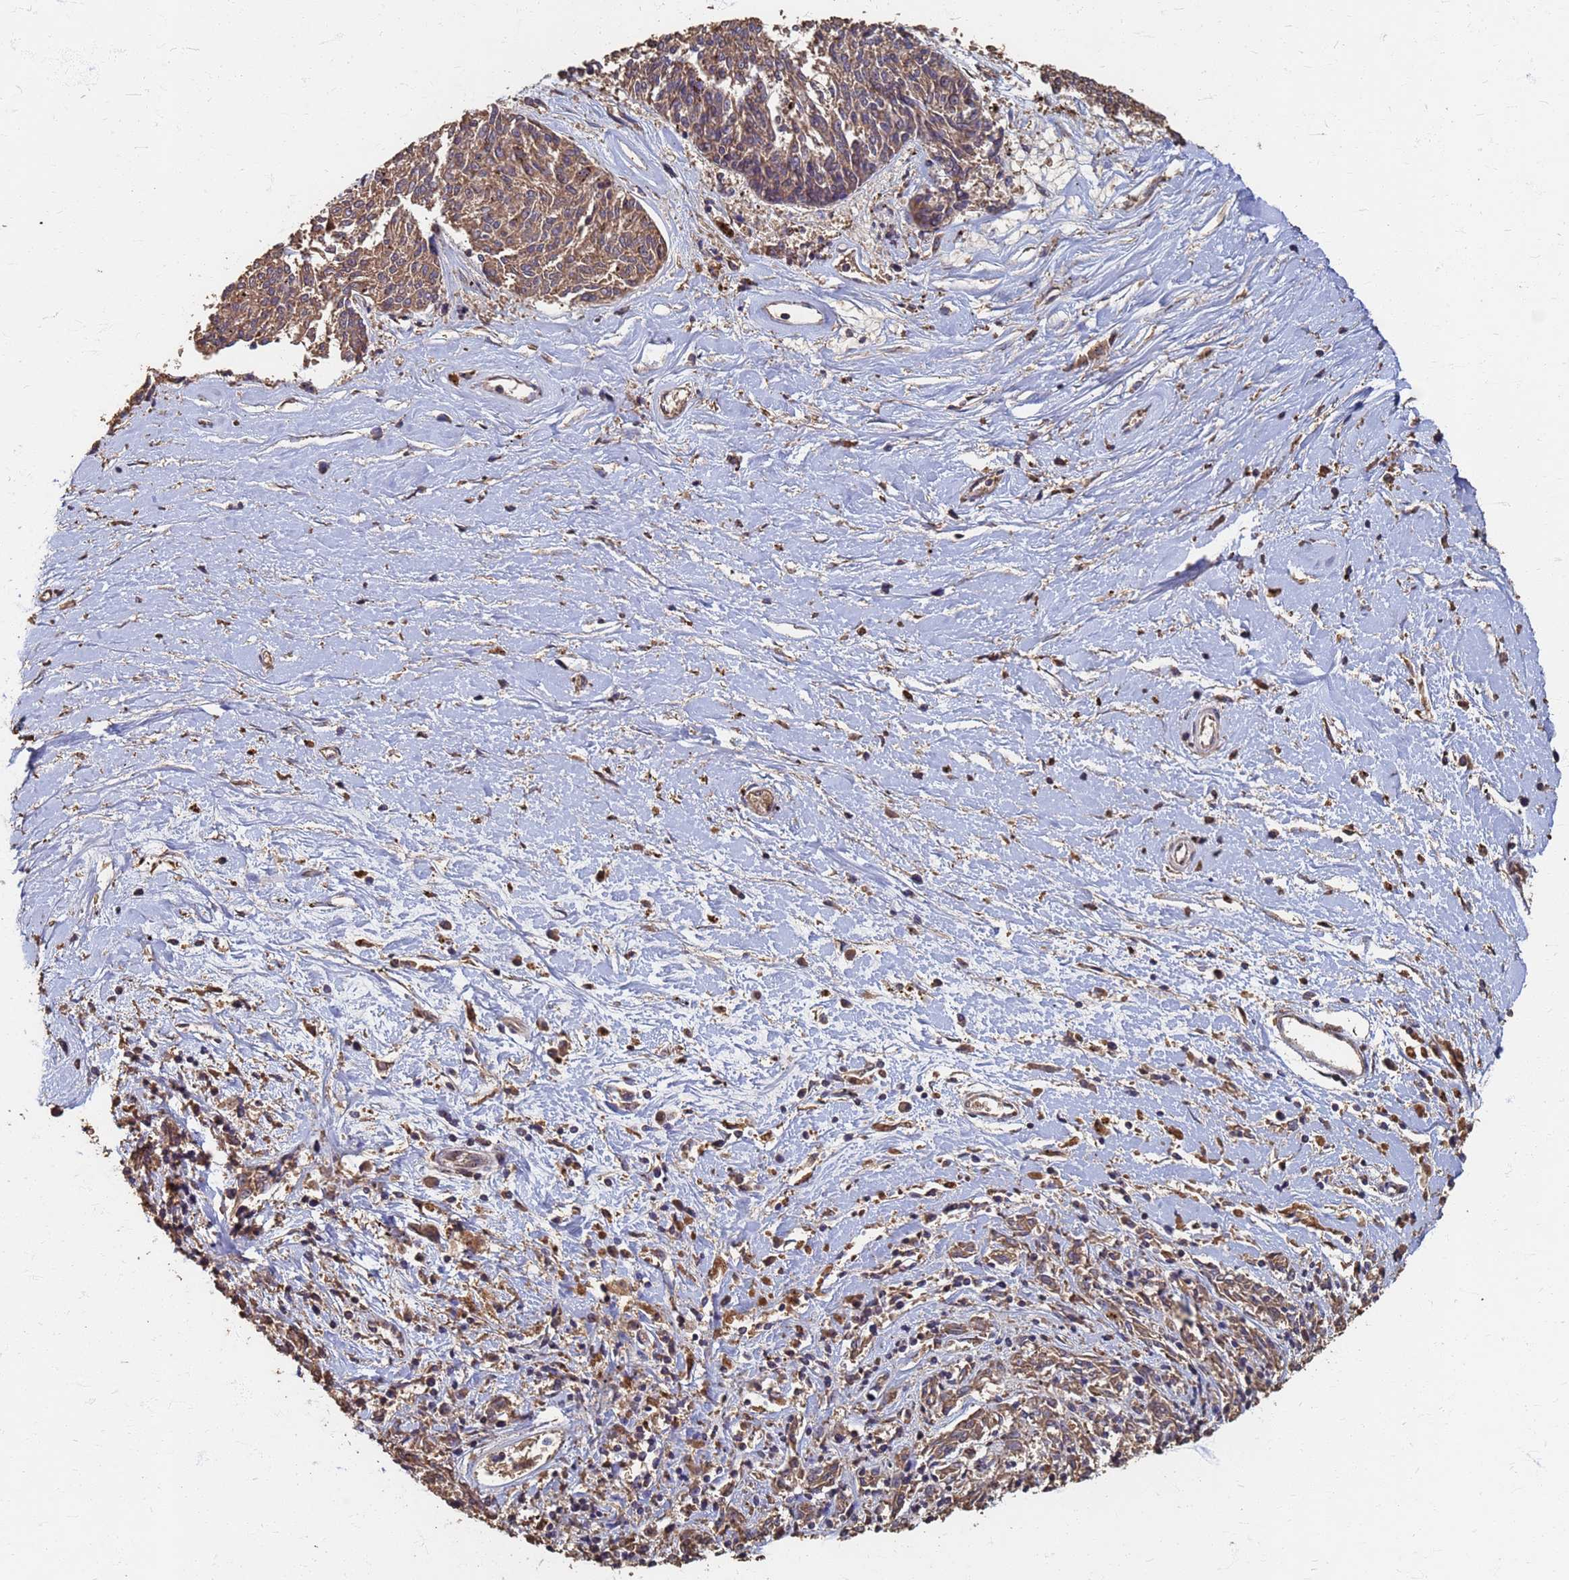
{"staining": {"intensity": "moderate", "quantity": ">75%", "location": "cytoplasmic/membranous"}, "tissue": "melanoma", "cell_type": "Tumor cells", "image_type": "cancer", "snomed": [{"axis": "morphology", "description": "Malignant melanoma, NOS"}, {"axis": "topography", "description": "Skin"}], "caption": "The immunohistochemical stain highlights moderate cytoplasmic/membranous positivity in tumor cells of malignant melanoma tissue. Ihc stains the protein in brown and the nuclei are stained blue.", "gene": "DPH5", "patient": {"sex": "female", "age": 72}}